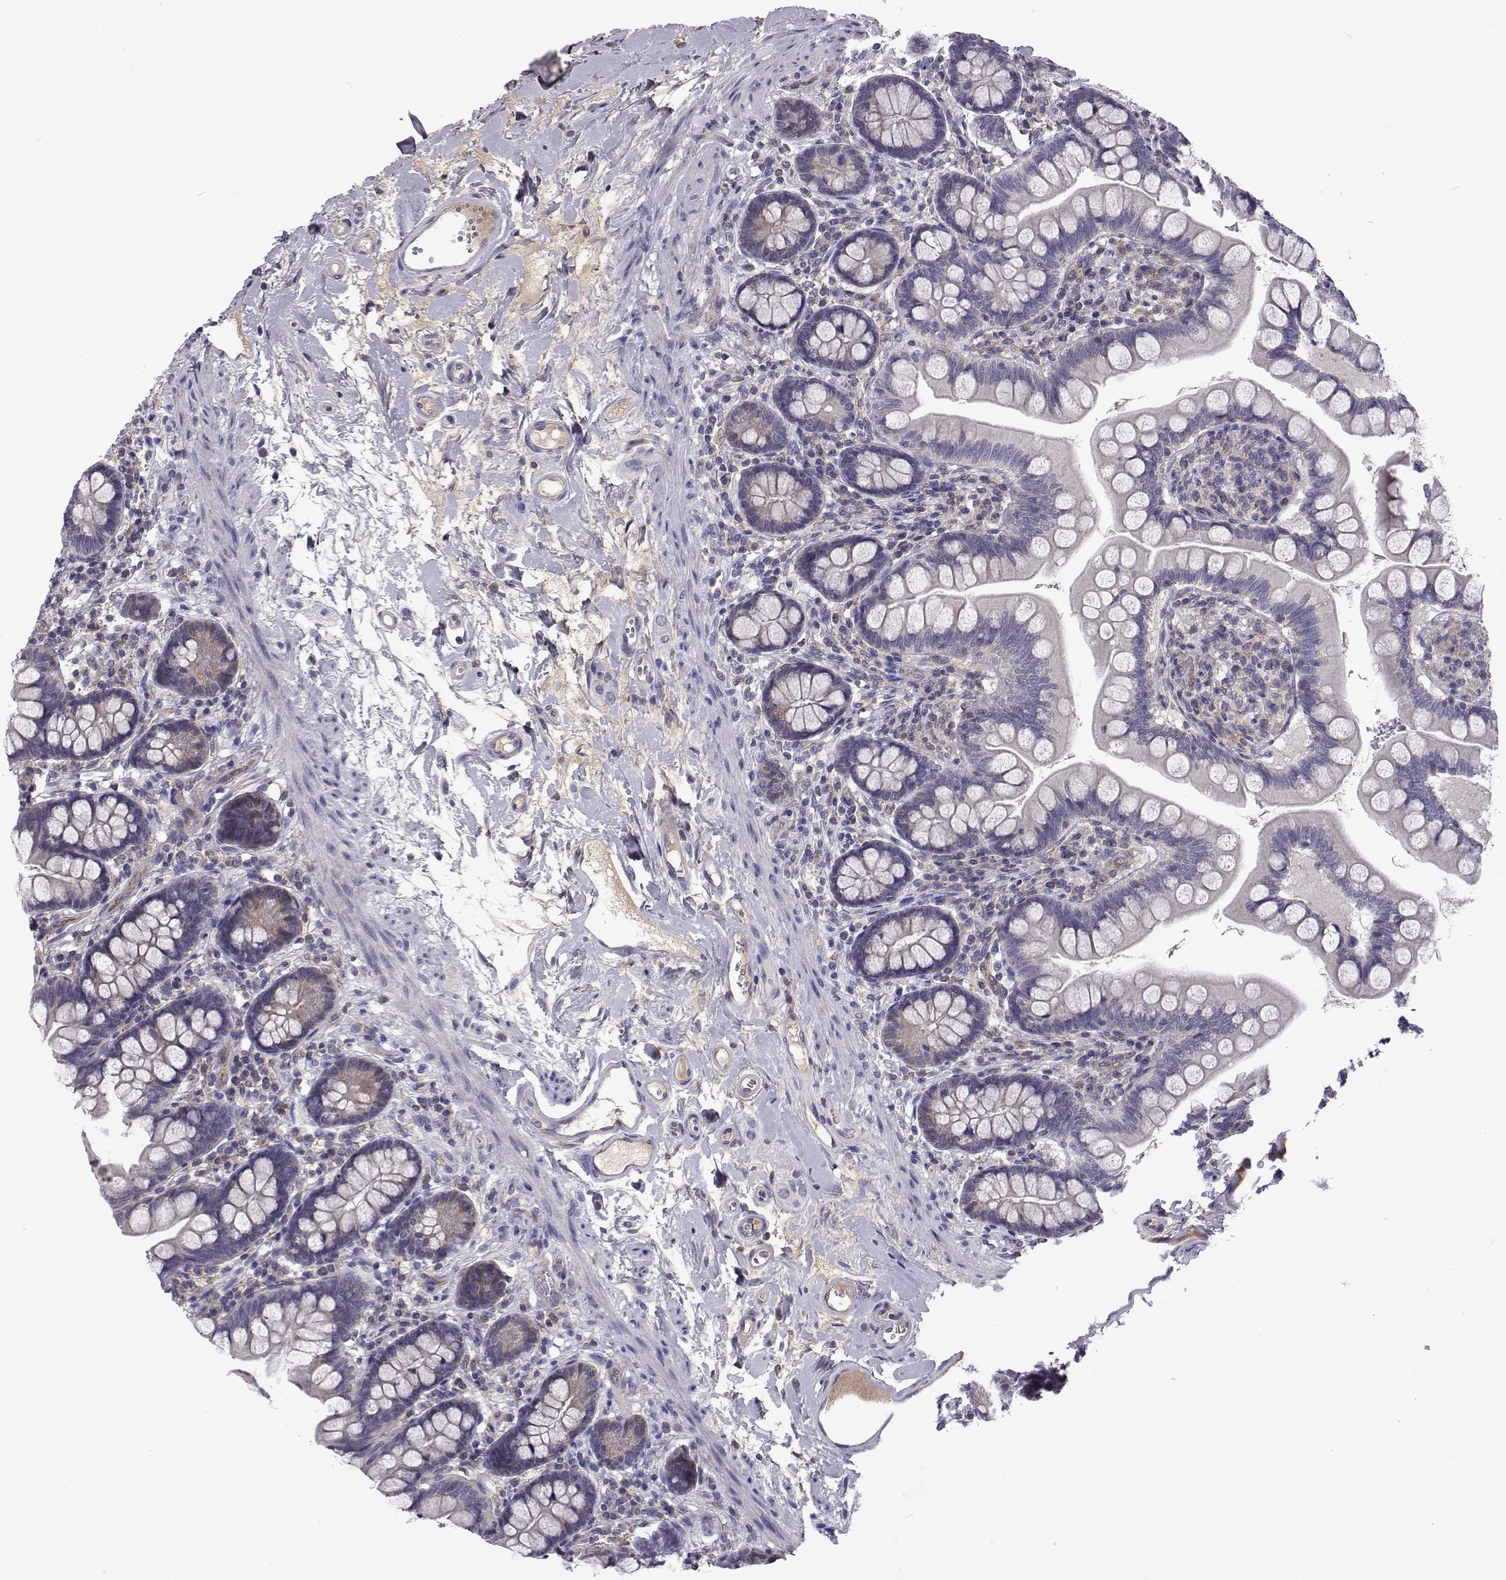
{"staining": {"intensity": "weak", "quantity": "<25%", "location": "cytoplasmic/membranous"}, "tissue": "small intestine", "cell_type": "Glandular cells", "image_type": "normal", "snomed": [{"axis": "morphology", "description": "Normal tissue, NOS"}, {"axis": "topography", "description": "Small intestine"}], "caption": "This micrograph is of benign small intestine stained with immunohistochemistry to label a protein in brown with the nuclei are counter-stained blue. There is no positivity in glandular cells. Brightfield microscopy of immunohistochemistry (IHC) stained with DAB (3,3'-diaminobenzidine) (brown) and hematoxylin (blue), captured at high magnification.", "gene": "TCF15", "patient": {"sex": "female", "age": 56}}